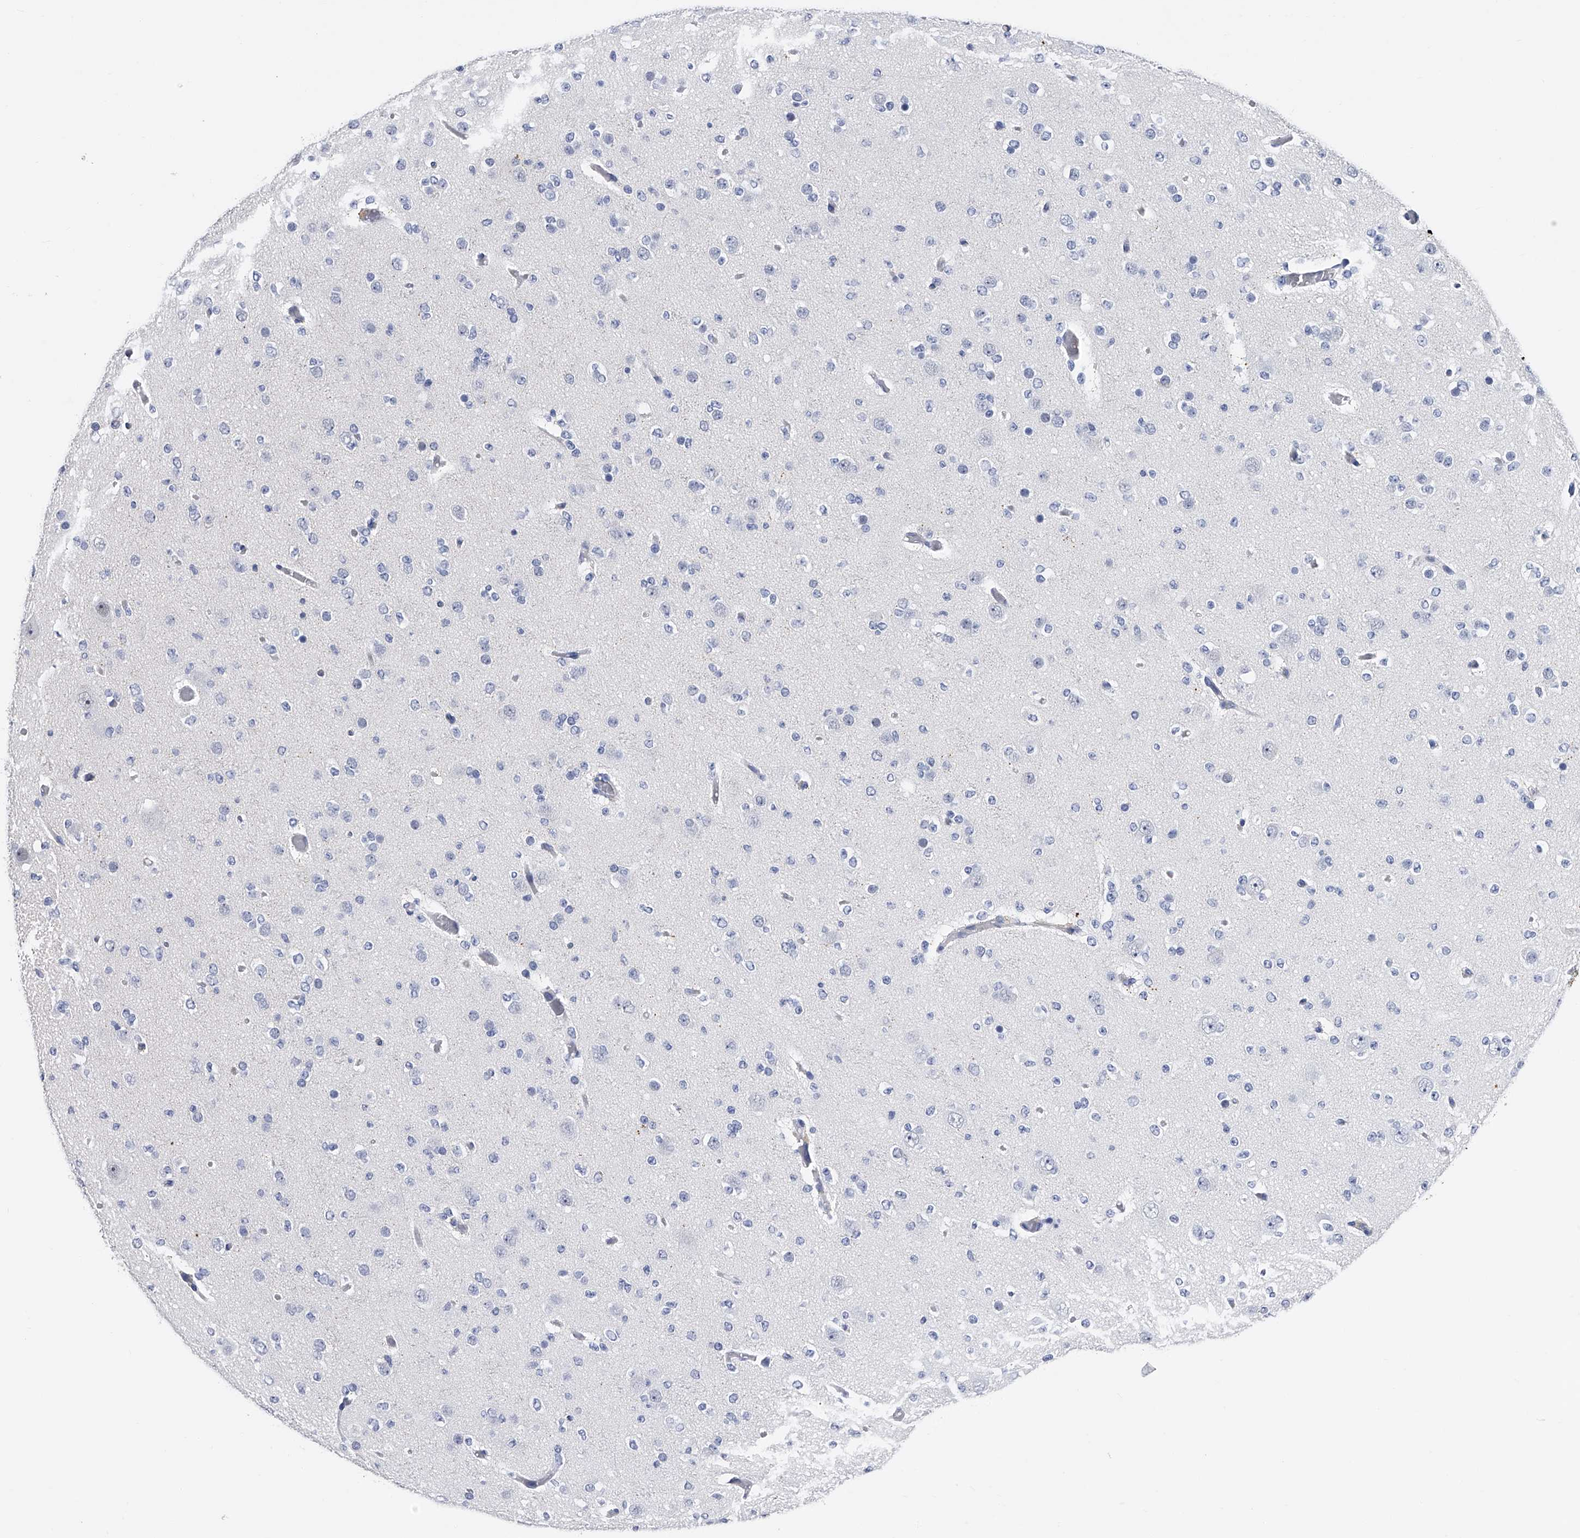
{"staining": {"intensity": "negative", "quantity": "none", "location": "none"}, "tissue": "glioma", "cell_type": "Tumor cells", "image_type": "cancer", "snomed": [{"axis": "morphology", "description": "Glioma, malignant, Low grade"}, {"axis": "topography", "description": "Brain"}], "caption": "The immunohistochemistry (IHC) histopathology image has no significant expression in tumor cells of malignant glioma (low-grade) tissue.", "gene": "EFCAB7", "patient": {"sex": "female", "age": 22}}